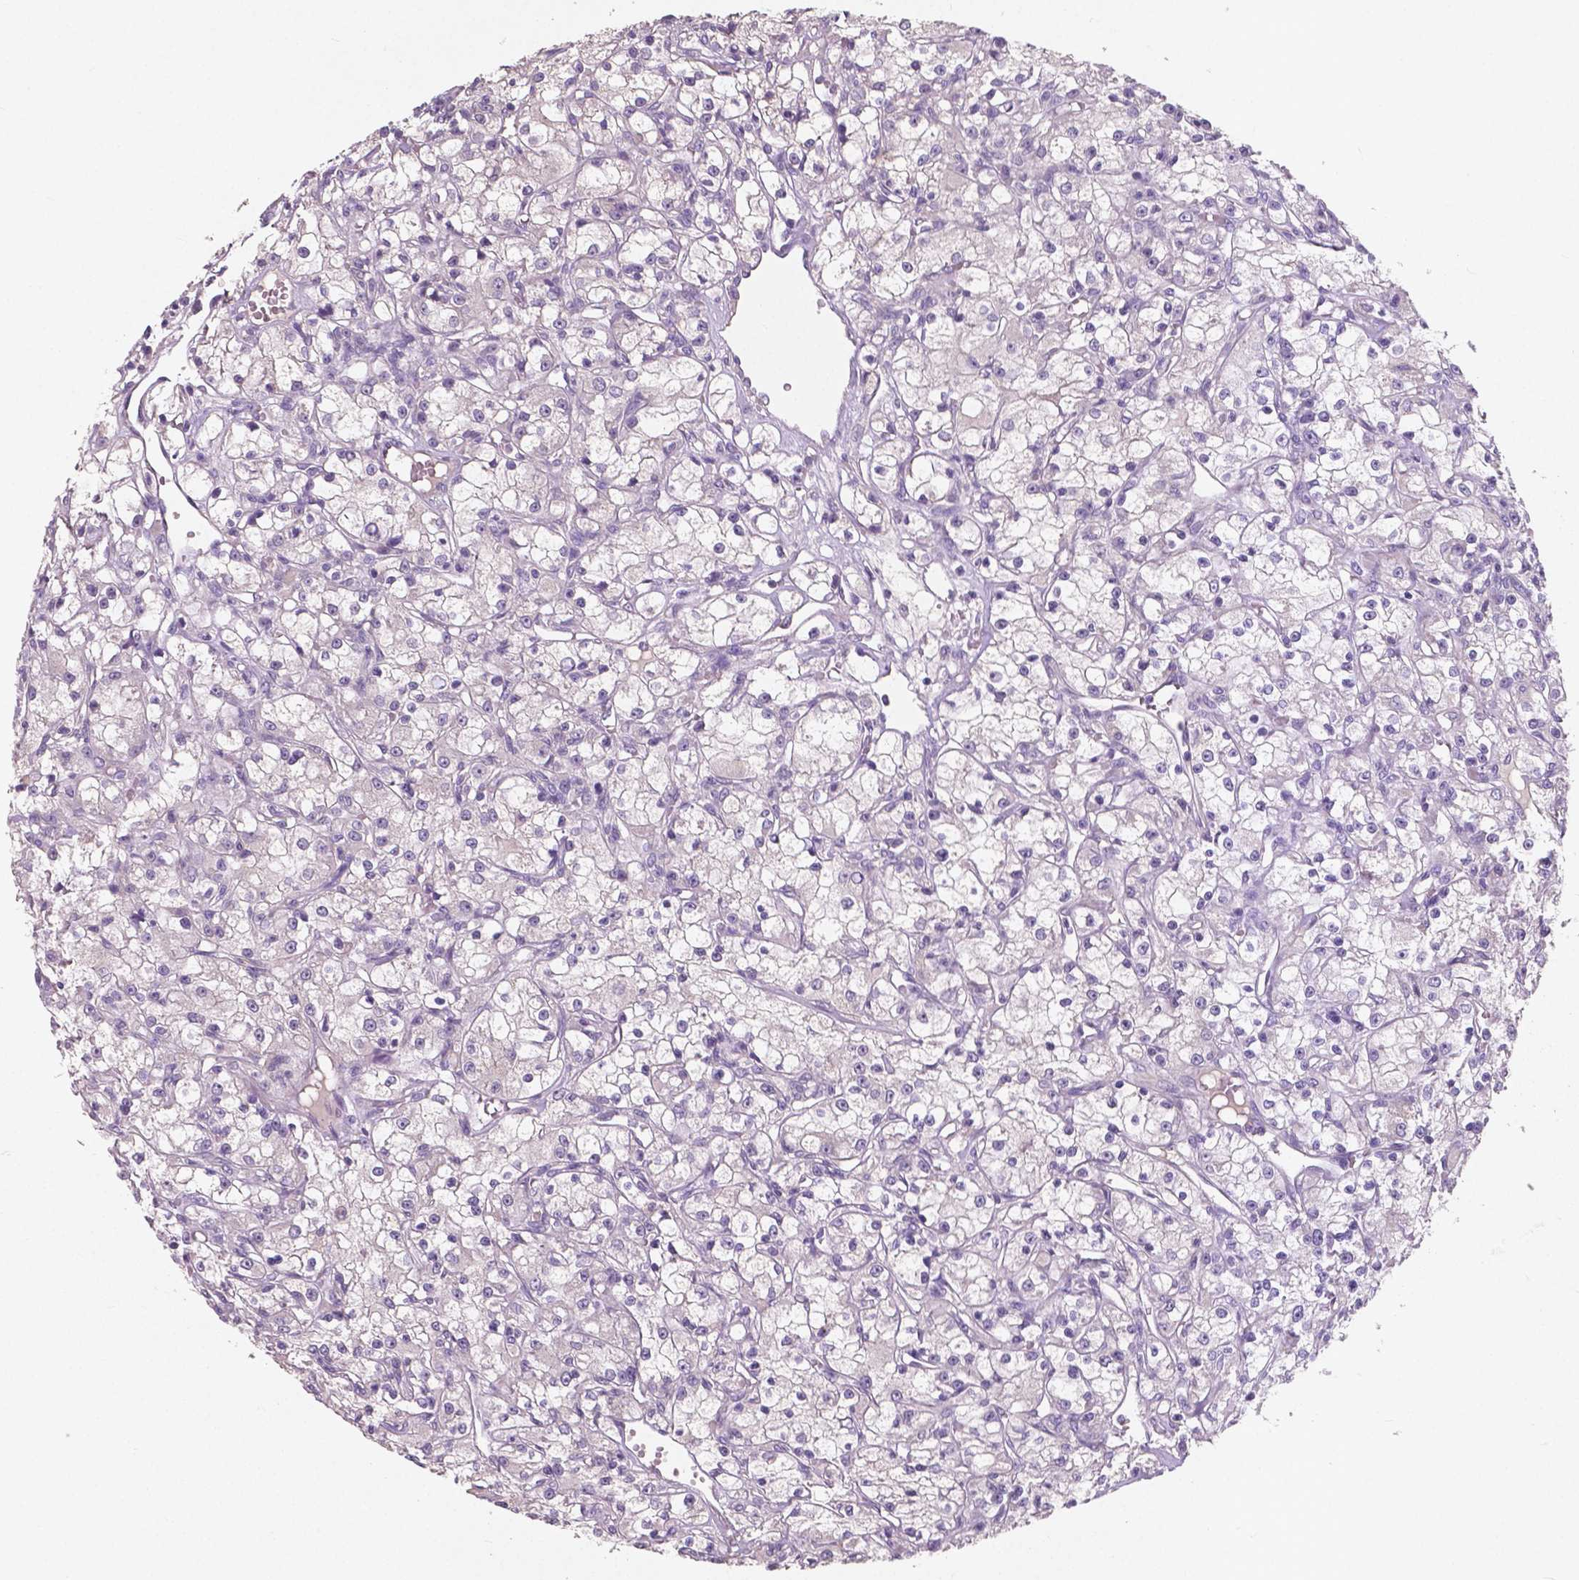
{"staining": {"intensity": "negative", "quantity": "none", "location": "none"}, "tissue": "renal cancer", "cell_type": "Tumor cells", "image_type": "cancer", "snomed": [{"axis": "morphology", "description": "Adenocarcinoma, NOS"}, {"axis": "topography", "description": "Kidney"}], "caption": "High power microscopy image of an IHC micrograph of adenocarcinoma (renal), revealing no significant staining in tumor cells. (Brightfield microscopy of DAB immunohistochemistry at high magnification).", "gene": "LSM14B", "patient": {"sex": "female", "age": 59}}